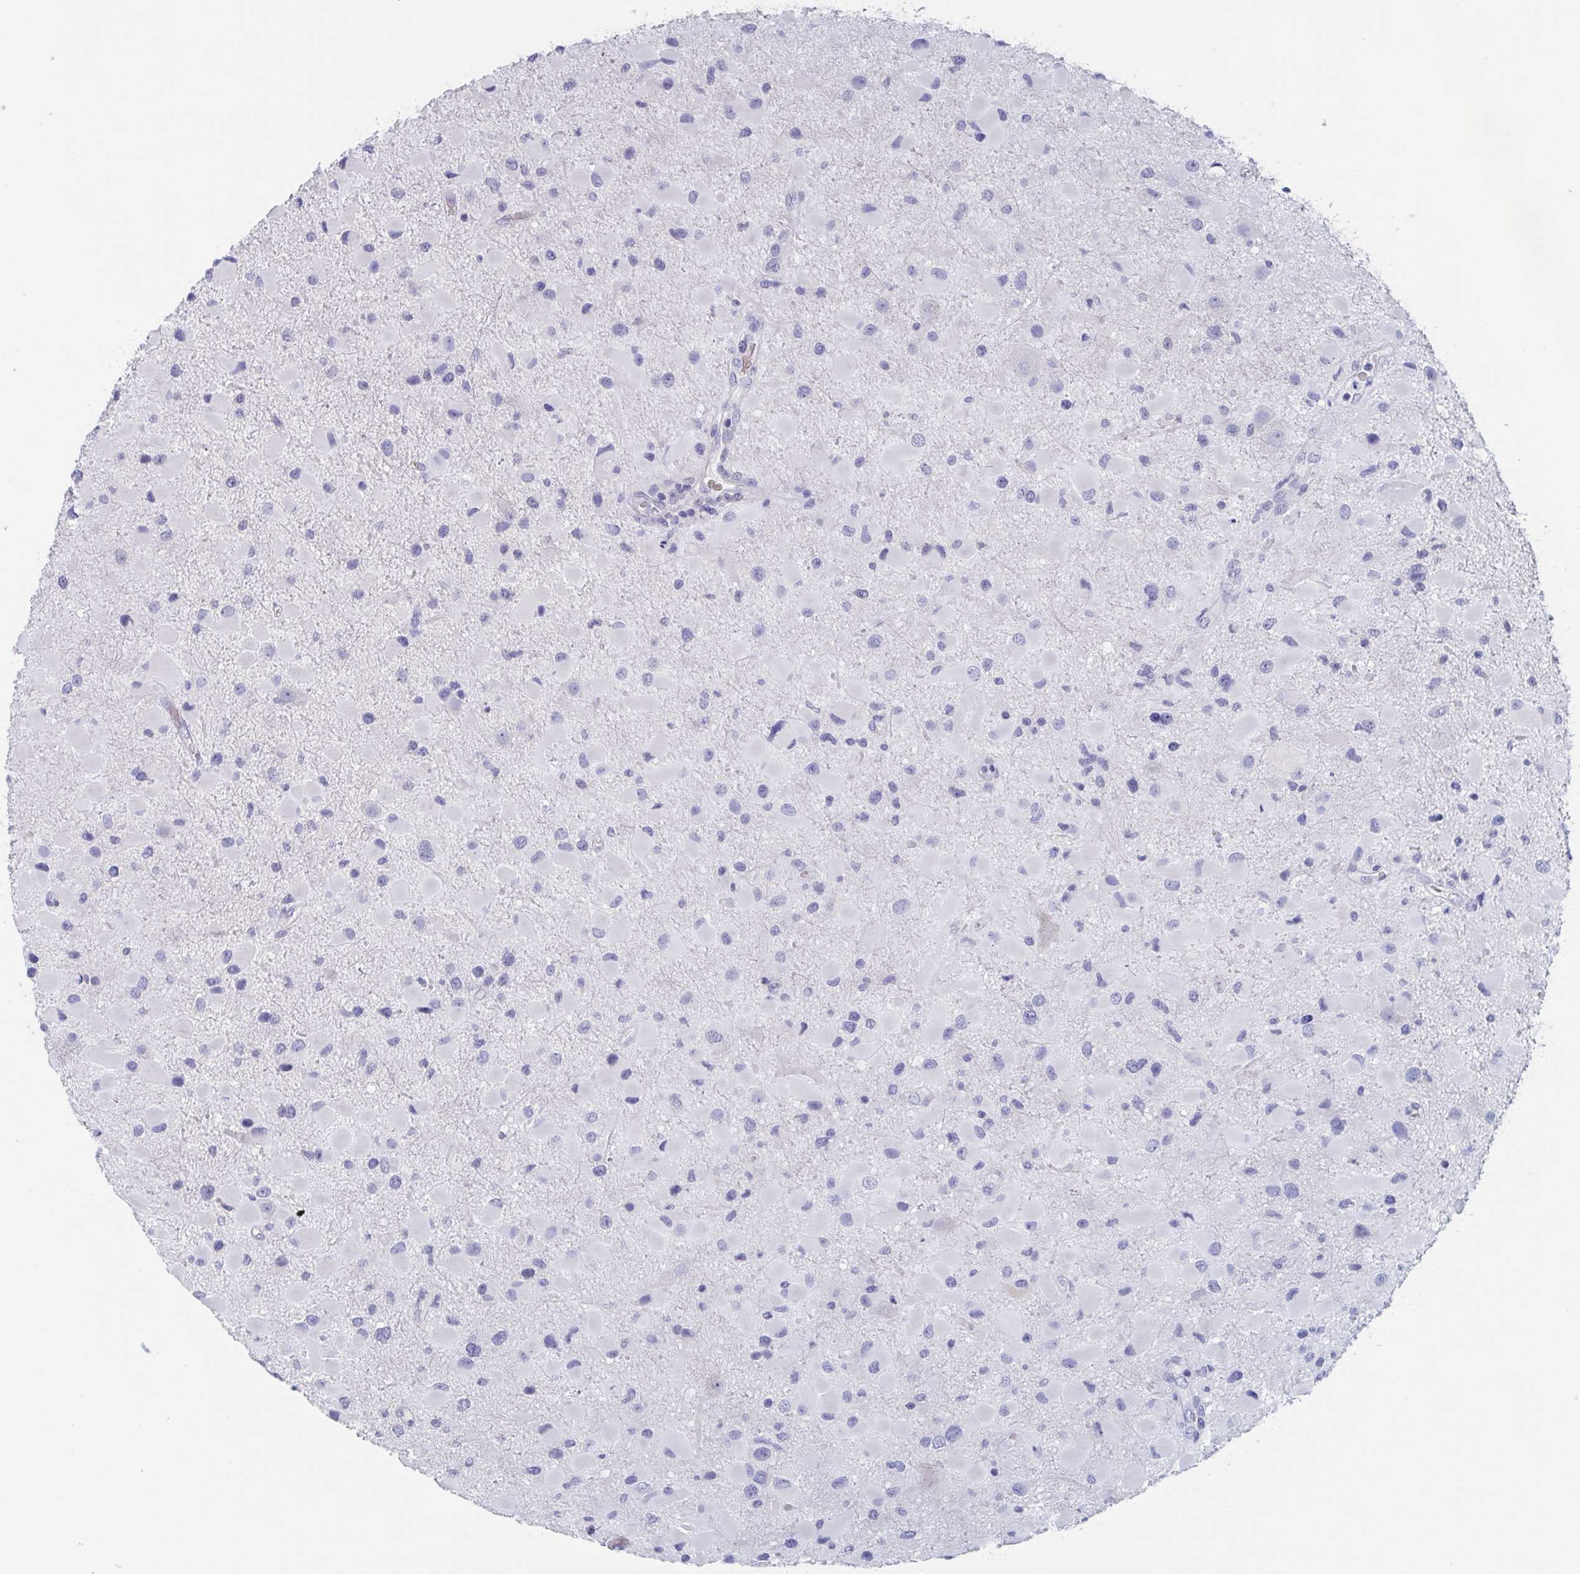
{"staining": {"intensity": "negative", "quantity": "none", "location": "none"}, "tissue": "glioma", "cell_type": "Tumor cells", "image_type": "cancer", "snomed": [{"axis": "morphology", "description": "Glioma, malignant, Low grade"}, {"axis": "topography", "description": "Brain"}], "caption": "DAB (3,3'-diaminobenzidine) immunohistochemical staining of human glioma shows no significant staining in tumor cells.", "gene": "DPEP3", "patient": {"sex": "female", "age": 32}}